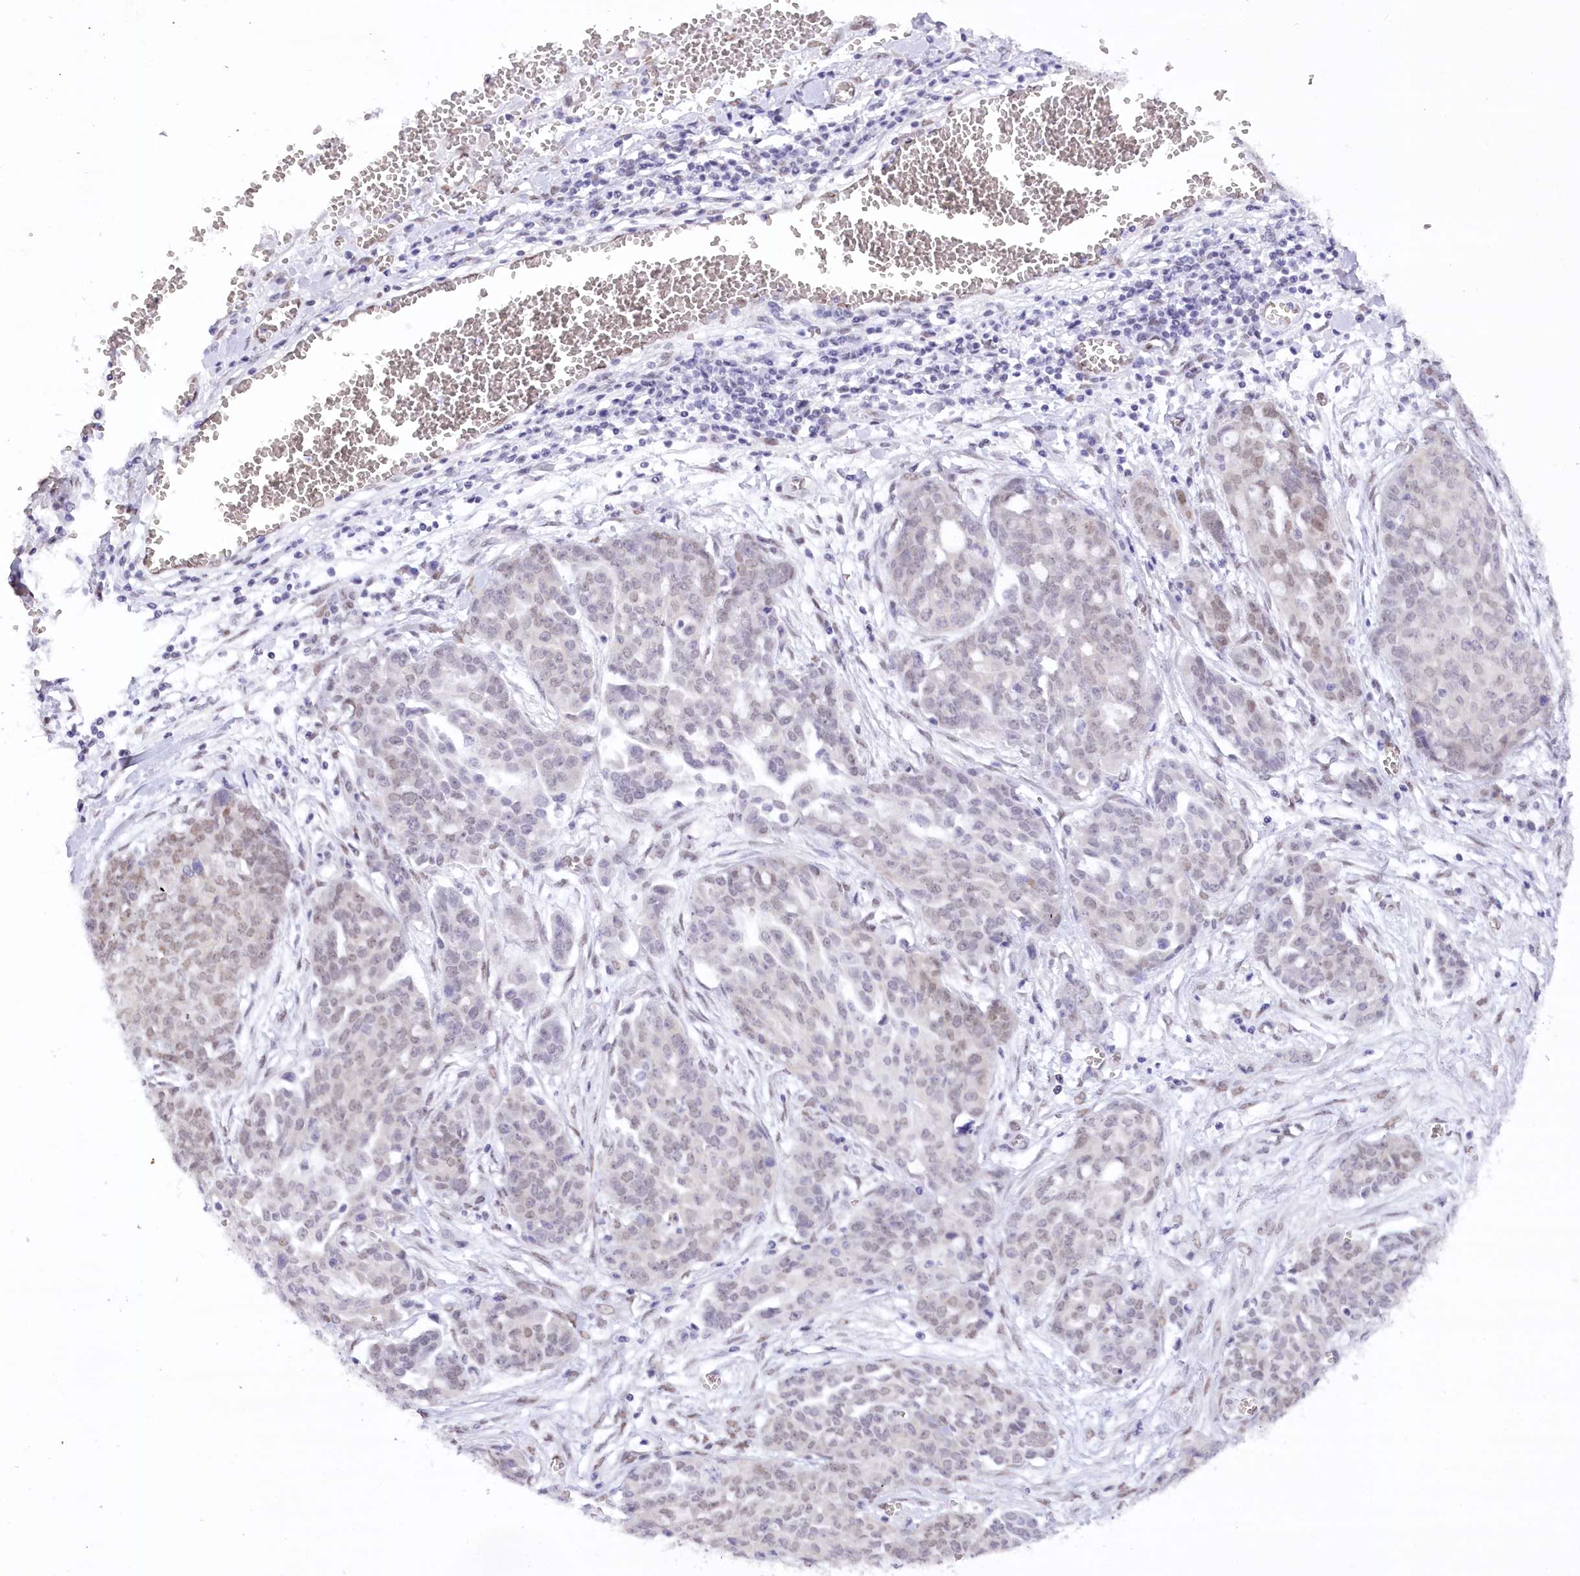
{"staining": {"intensity": "negative", "quantity": "none", "location": "none"}, "tissue": "ovarian cancer", "cell_type": "Tumor cells", "image_type": "cancer", "snomed": [{"axis": "morphology", "description": "Cystadenocarcinoma, serous, NOS"}, {"axis": "topography", "description": "Soft tissue"}, {"axis": "topography", "description": "Ovary"}], "caption": "This is an immunohistochemistry (IHC) micrograph of human ovarian cancer (serous cystadenocarcinoma). There is no staining in tumor cells.", "gene": "HNRNPA0", "patient": {"sex": "female", "age": 57}}